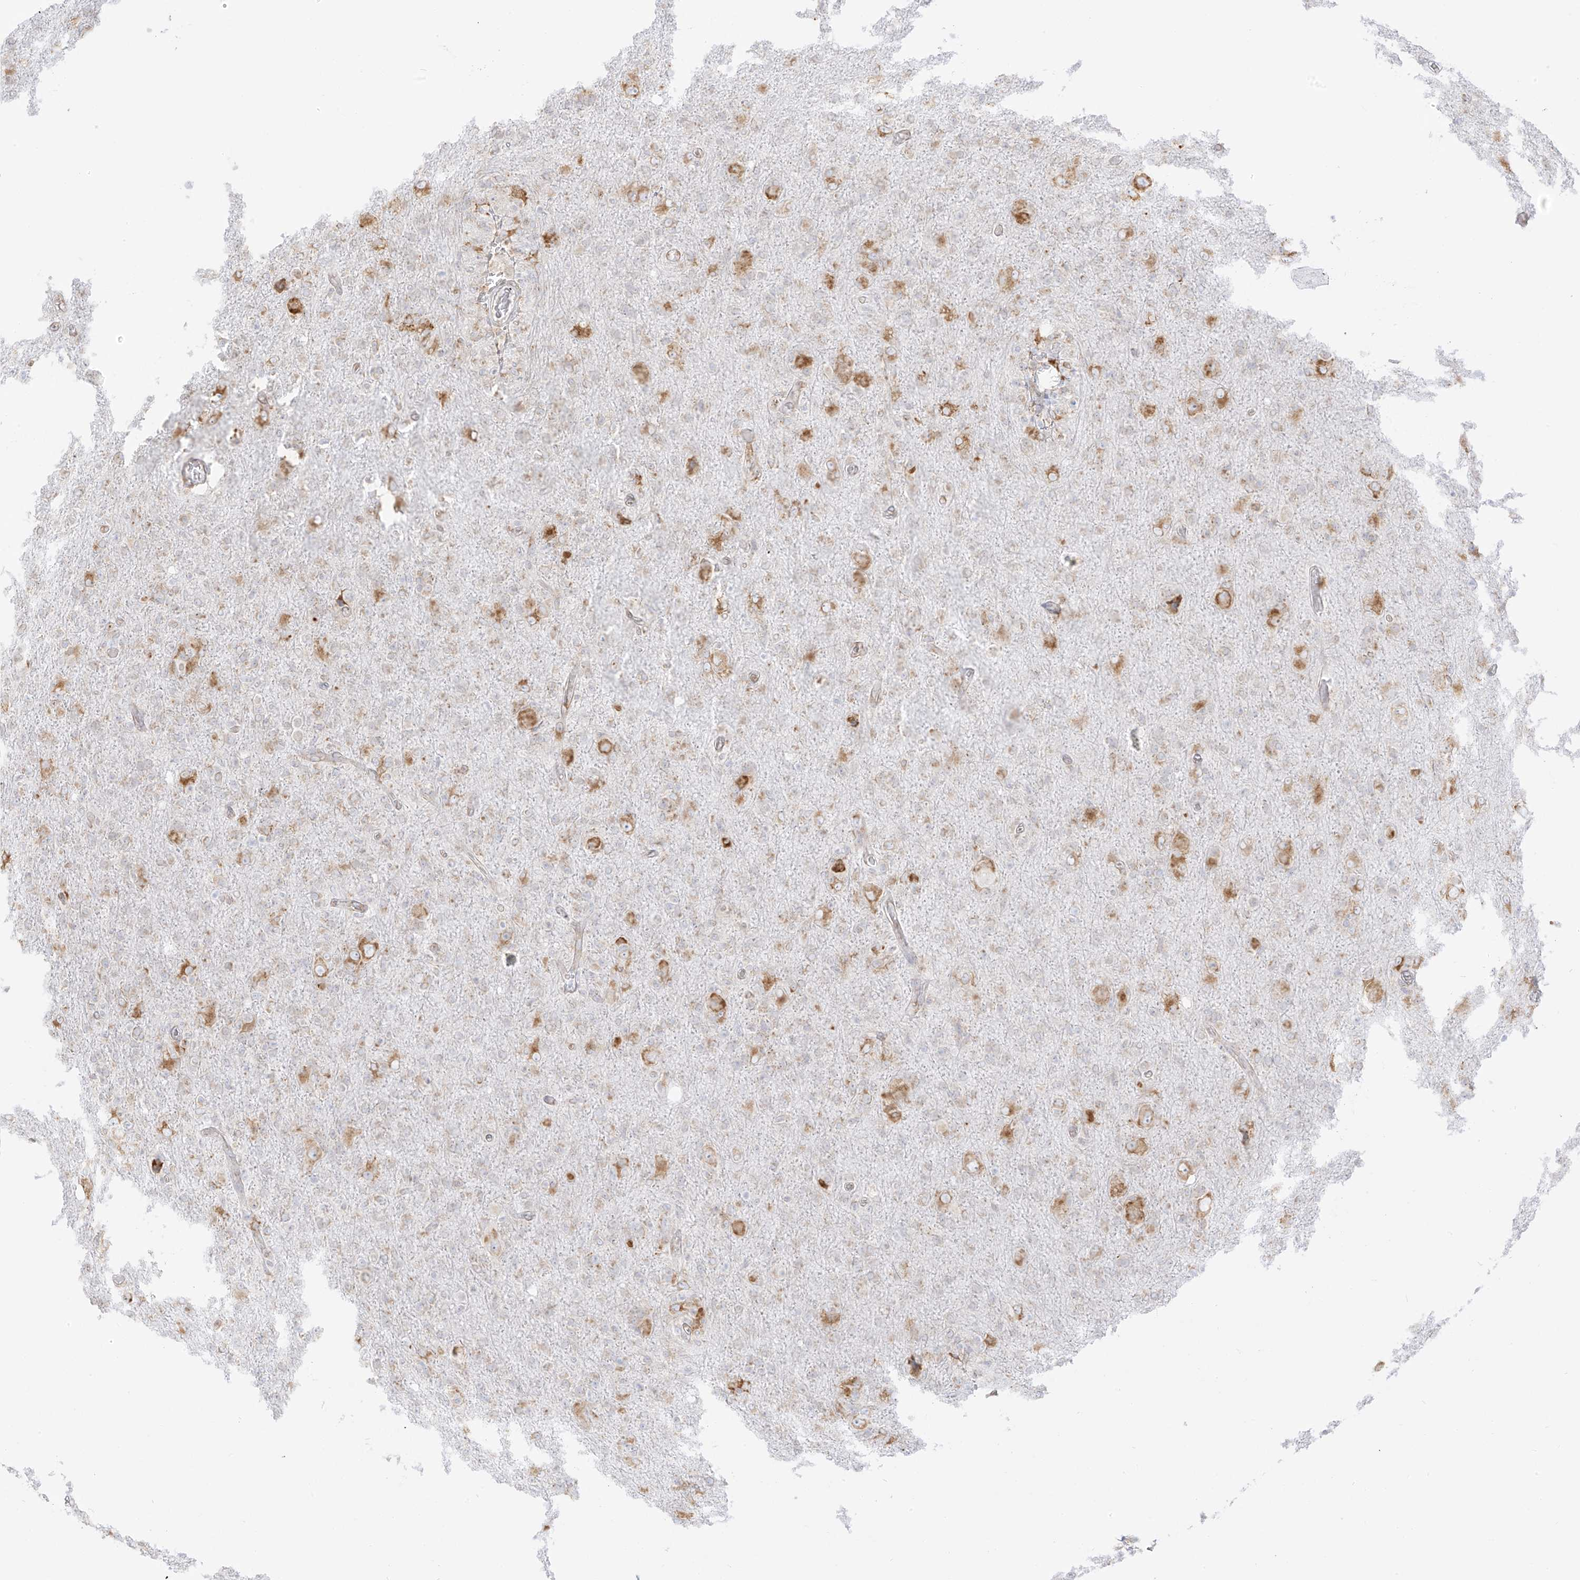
{"staining": {"intensity": "weak", "quantity": "<25%", "location": "cytoplasmic/membranous"}, "tissue": "glioma", "cell_type": "Tumor cells", "image_type": "cancer", "snomed": [{"axis": "morphology", "description": "Glioma, malignant, High grade"}, {"axis": "topography", "description": "Brain"}], "caption": "Immunohistochemistry of human malignant glioma (high-grade) shows no positivity in tumor cells.", "gene": "LRRC59", "patient": {"sex": "female", "age": 57}}